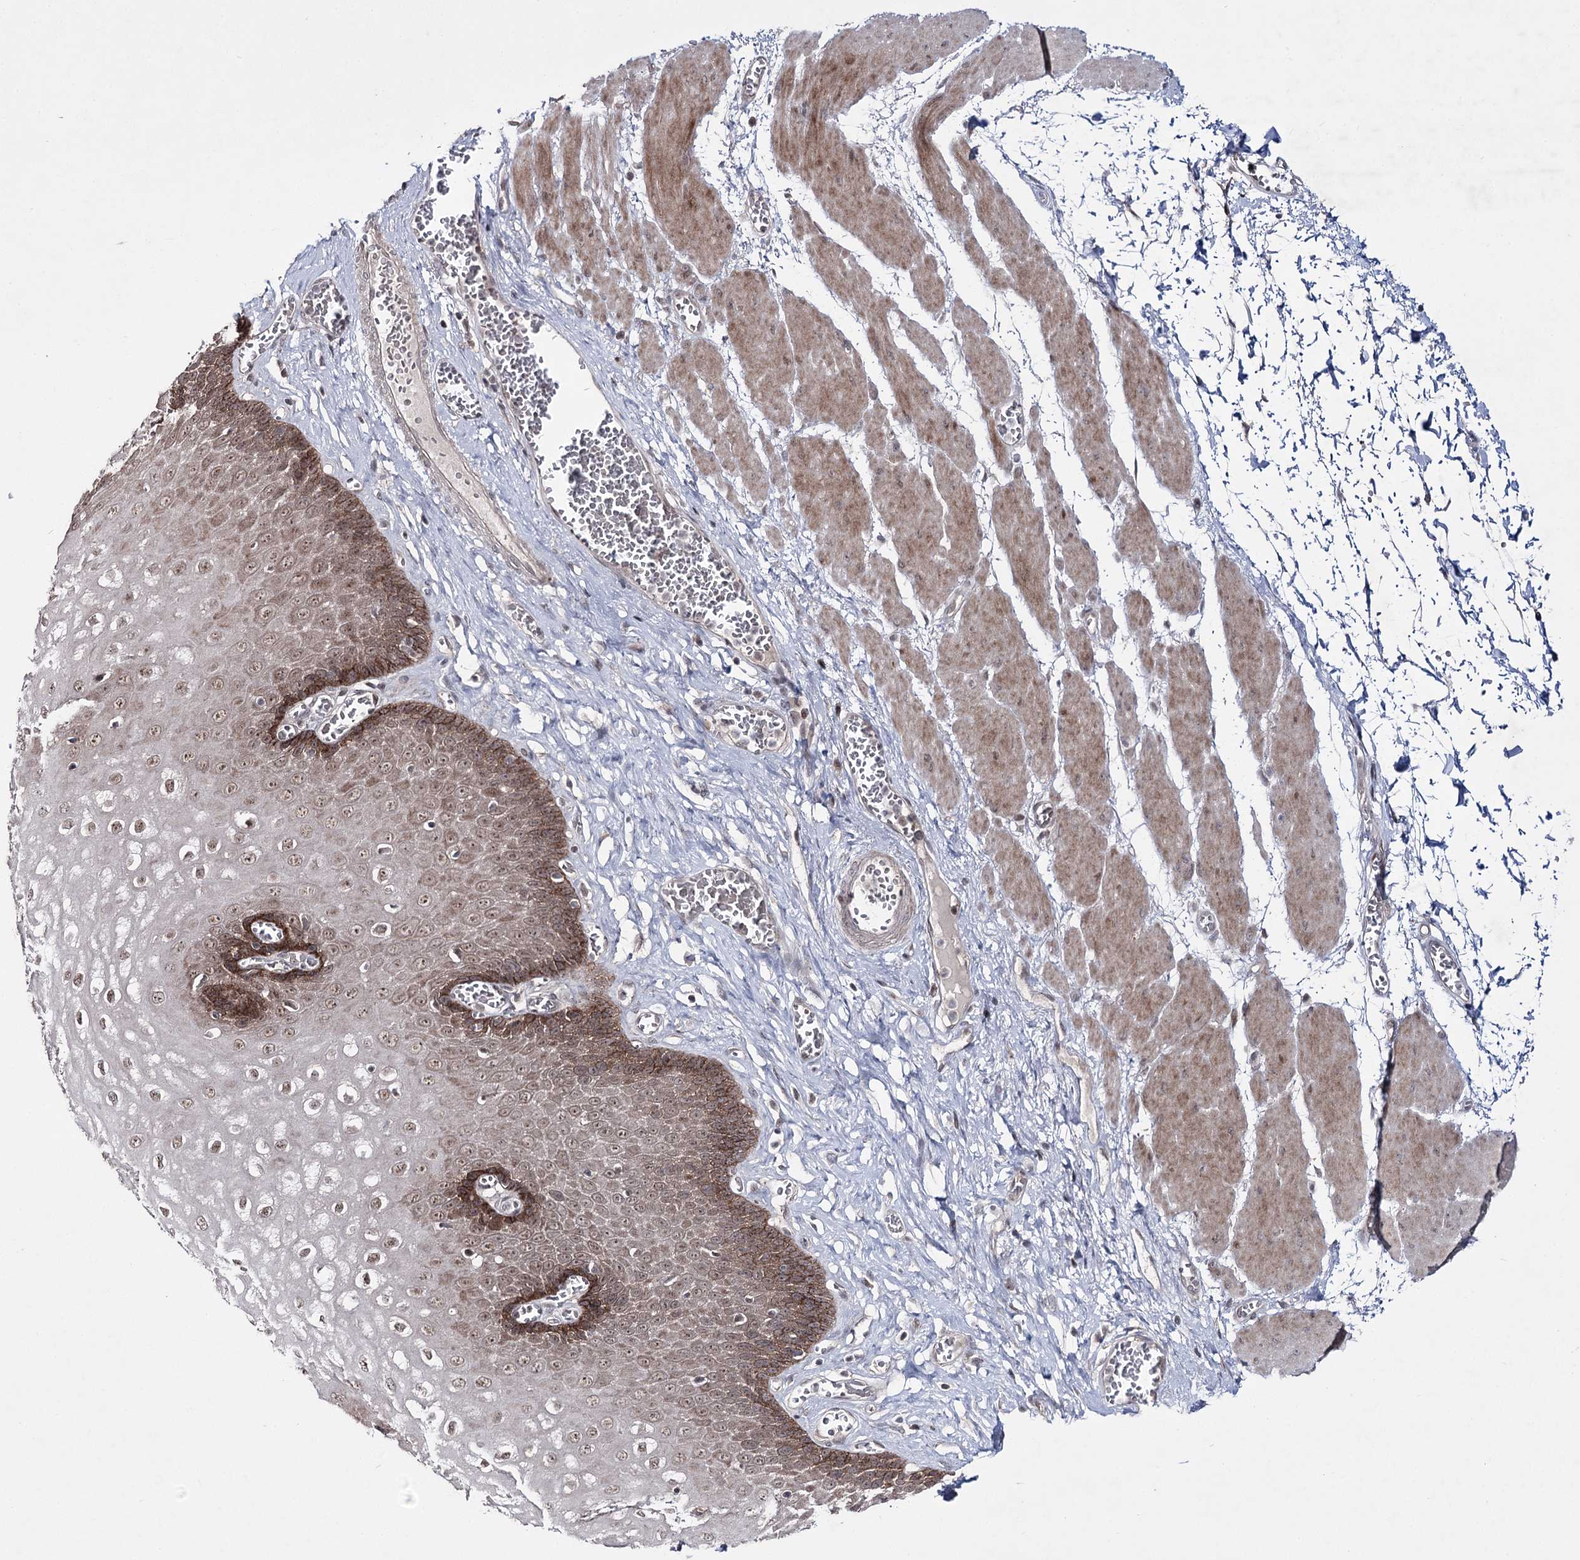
{"staining": {"intensity": "moderate", "quantity": ">75%", "location": "cytoplasmic/membranous,nuclear"}, "tissue": "esophagus", "cell_type": "Squamous epithelial cells", "image_type": "normal", "snomed": [{"axis": "morphology", "description": "Normal tissue, NOS"}, {"axis": "topography", "description": "Esophagus"}], "caption": "A high-resolution histopathology image shows IHC staining of normal esophagus, which displays moderate cytoplasmic/membranous,nuclear positivity in approximately >75% of squamous epithelial cells.", "gene": "HOXC11", "patient": {"sex": "male", "age": 60}}